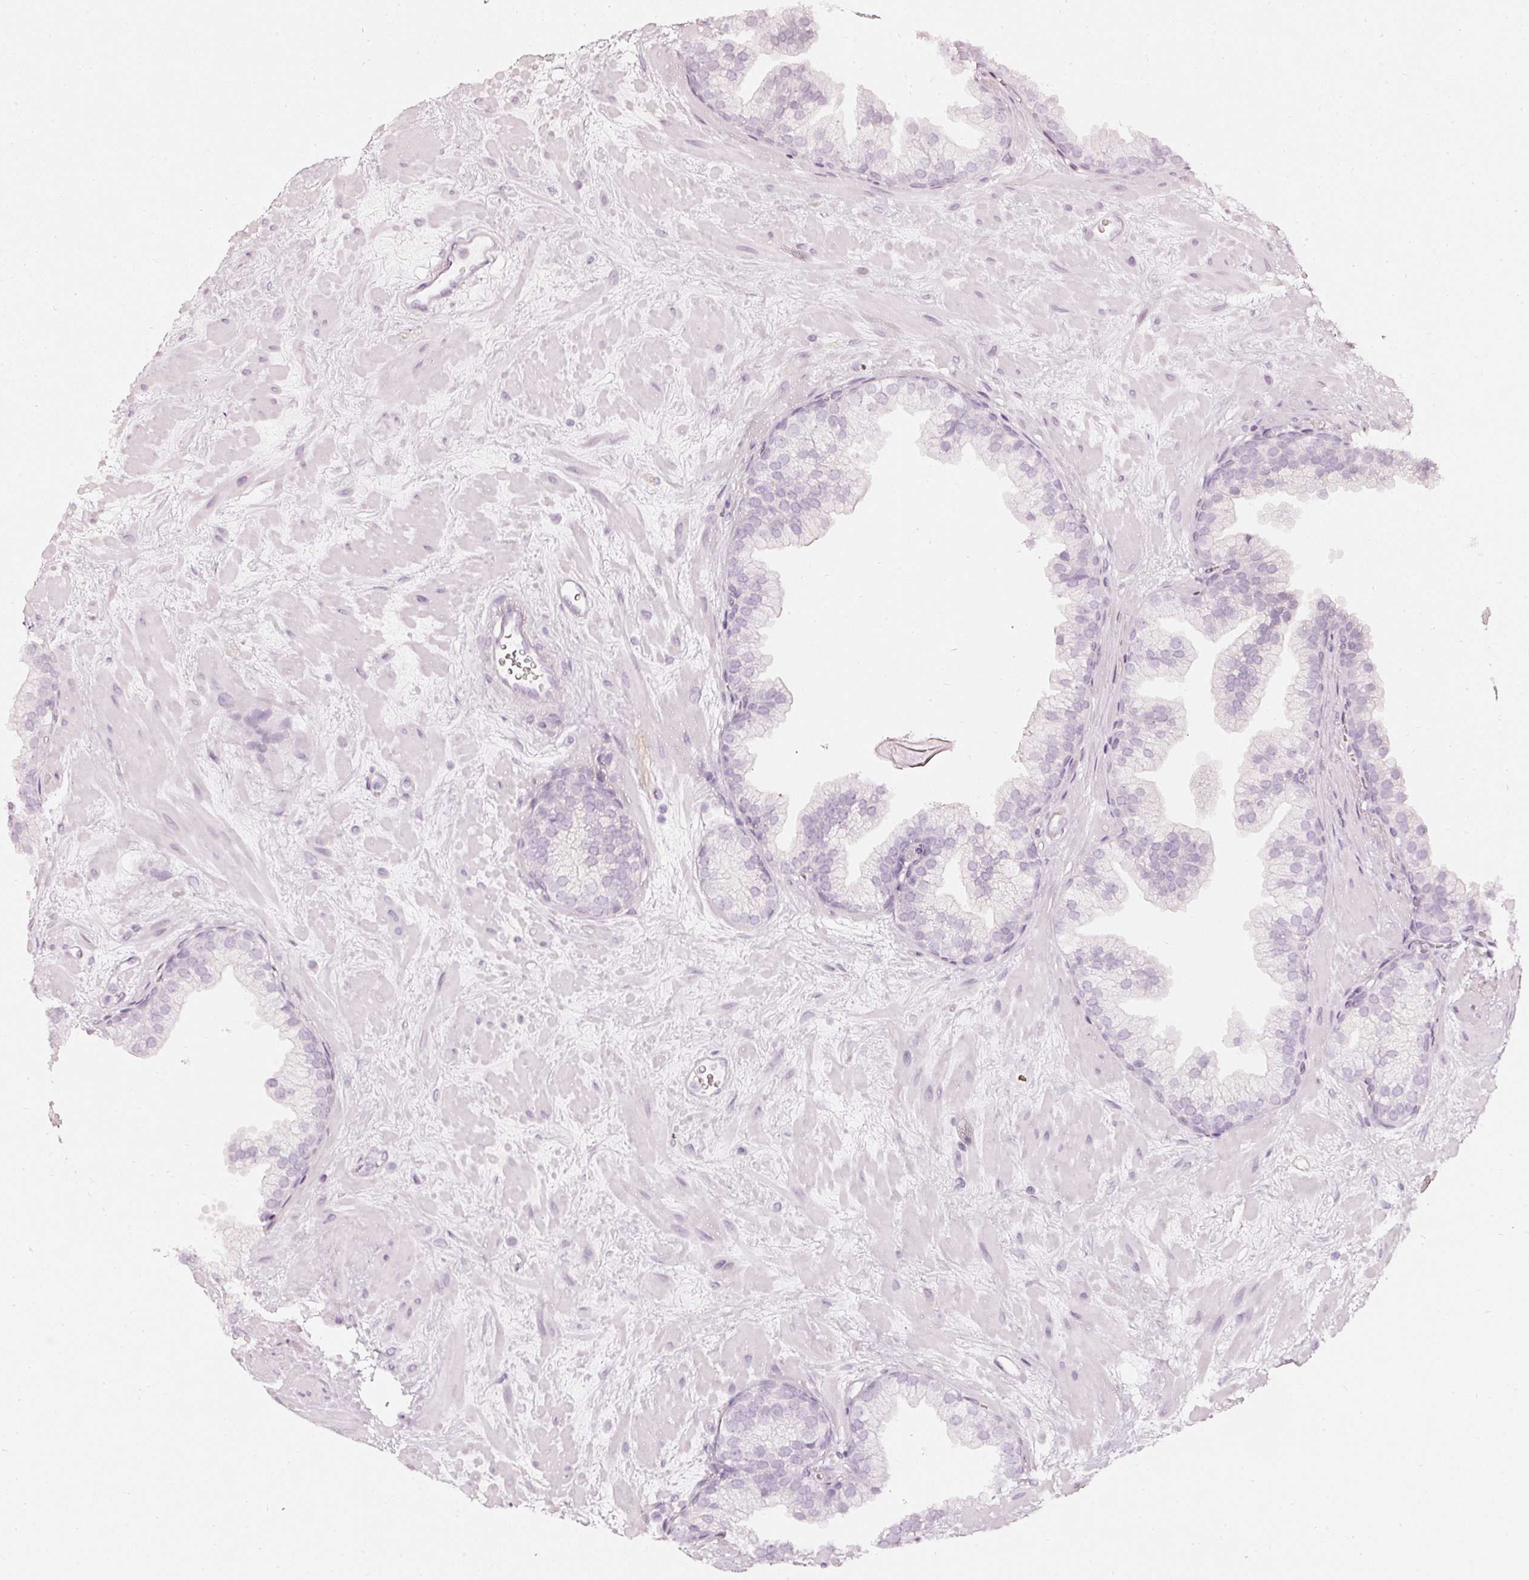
{"staining": {"intensity": "negative", "quantity": "none", "location": "none"}, "tissue": "prostate", "cell_type": "Glandular cells", "image_type": "normal", "snomed": [{"axis": "morphology", "description": "Normal tissue, NOS"}, {"axis": "topography", "description": "Prostate"}, {"axis": "topography", "description": "Peripheral nerve tissue"}], "caption": "Immunohistochemistry of unremarkable human prostate reveals no staining in glandular cells.", "gene": "CNP", "patient": {"sex": "male", "age": 61}}